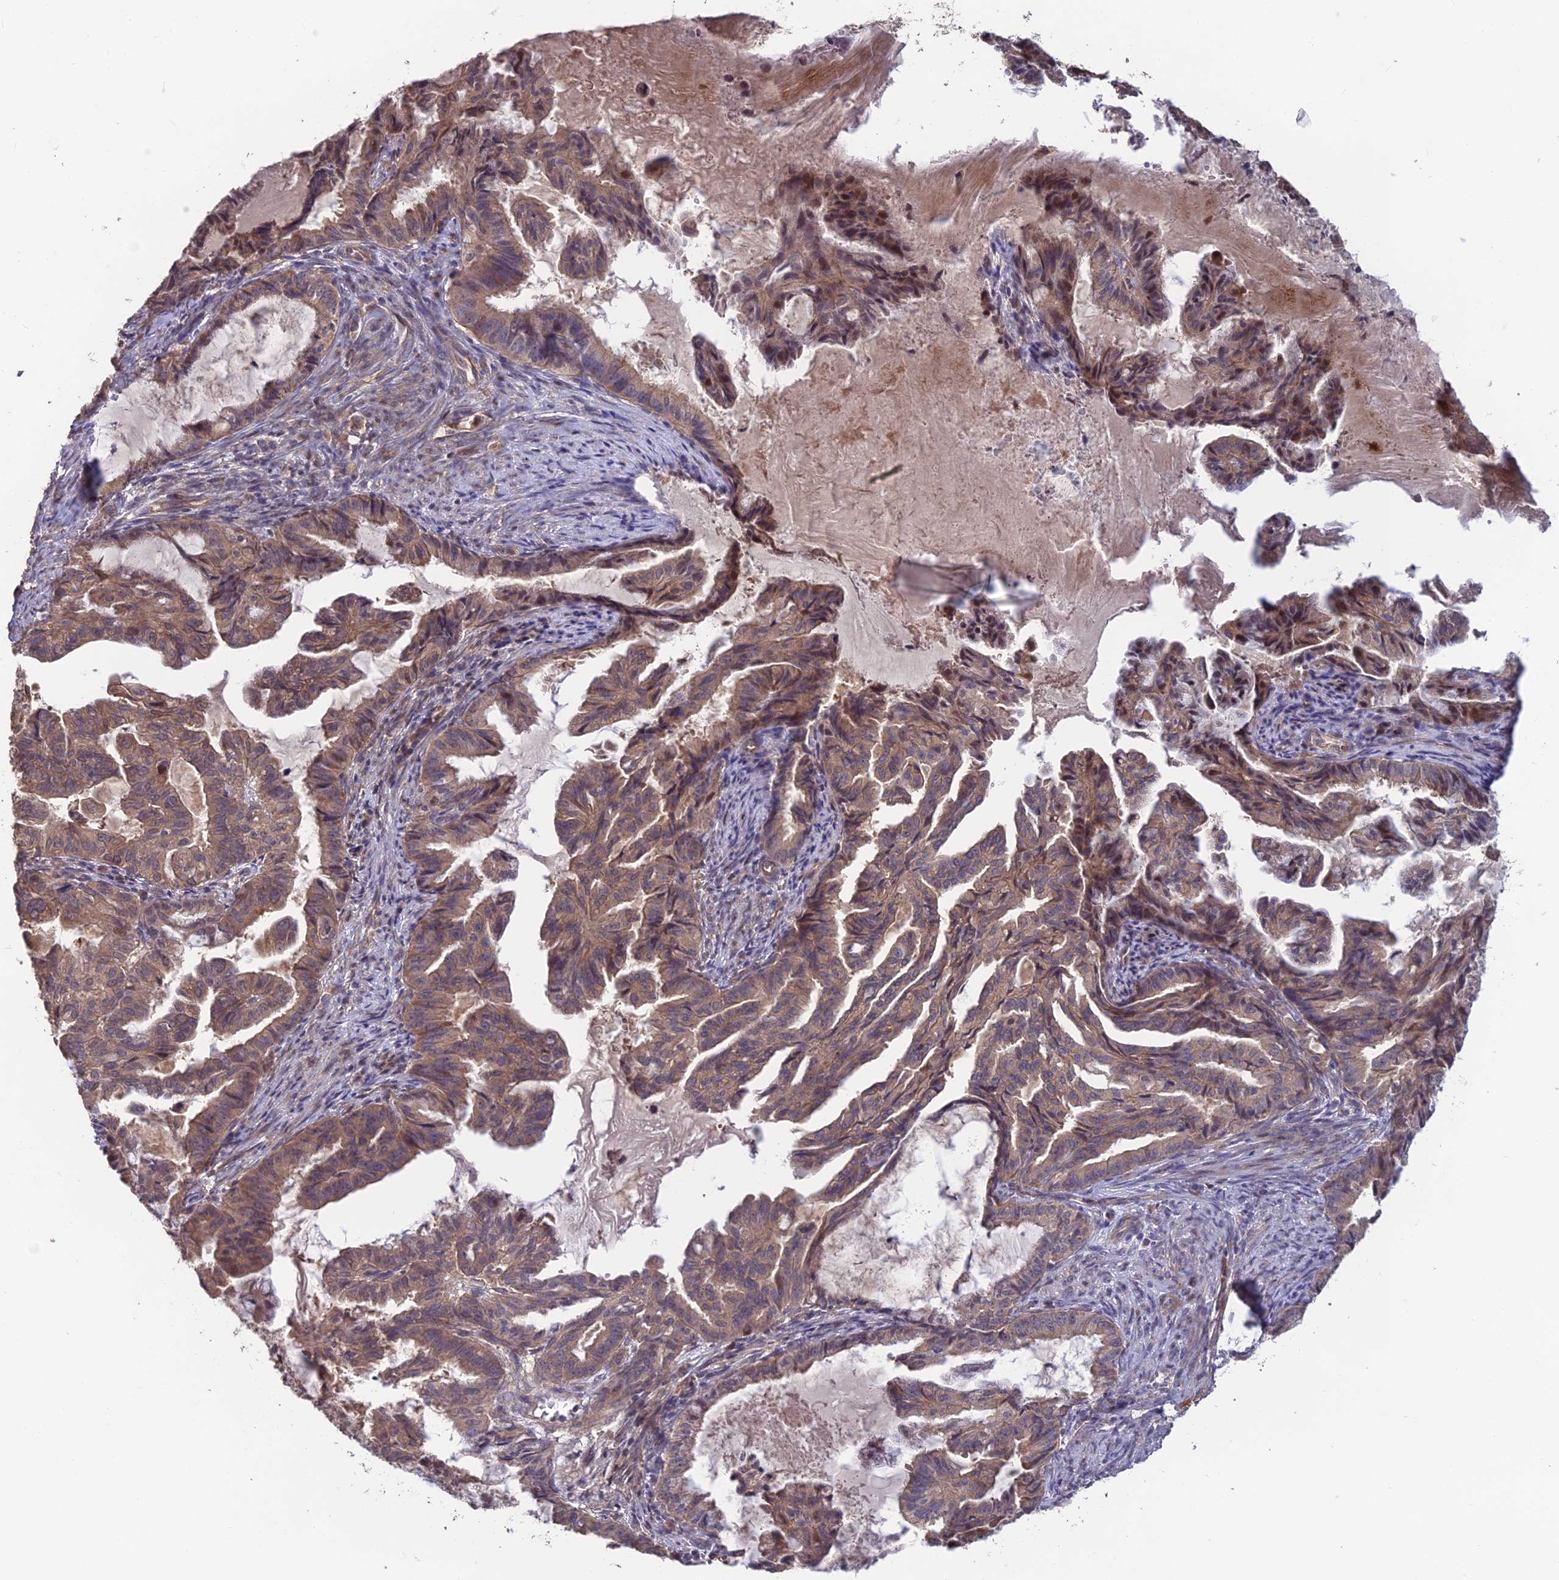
{"staining": {"intensity": "moderate", "quantity": ">75%", "location": "cytoplasmic/membranous"}, "tissue": "endometrial cancer", "cell_type": "Tumor cells", "image_type": "cancer", "snomed": [{"axis": "morphology", "description": "Adenocarcinoma, NOS"}, {"axis": "topography", "description": "Endometrium"}], "caption": "Adenocarcinoma (endometrial) stained with a brown dye reveals moderate cytoplasmic/membranous positive expression in about >75% of tumor cells.", "gene": "SHISA5", "patient": {"sex": "female", "age": 86}}